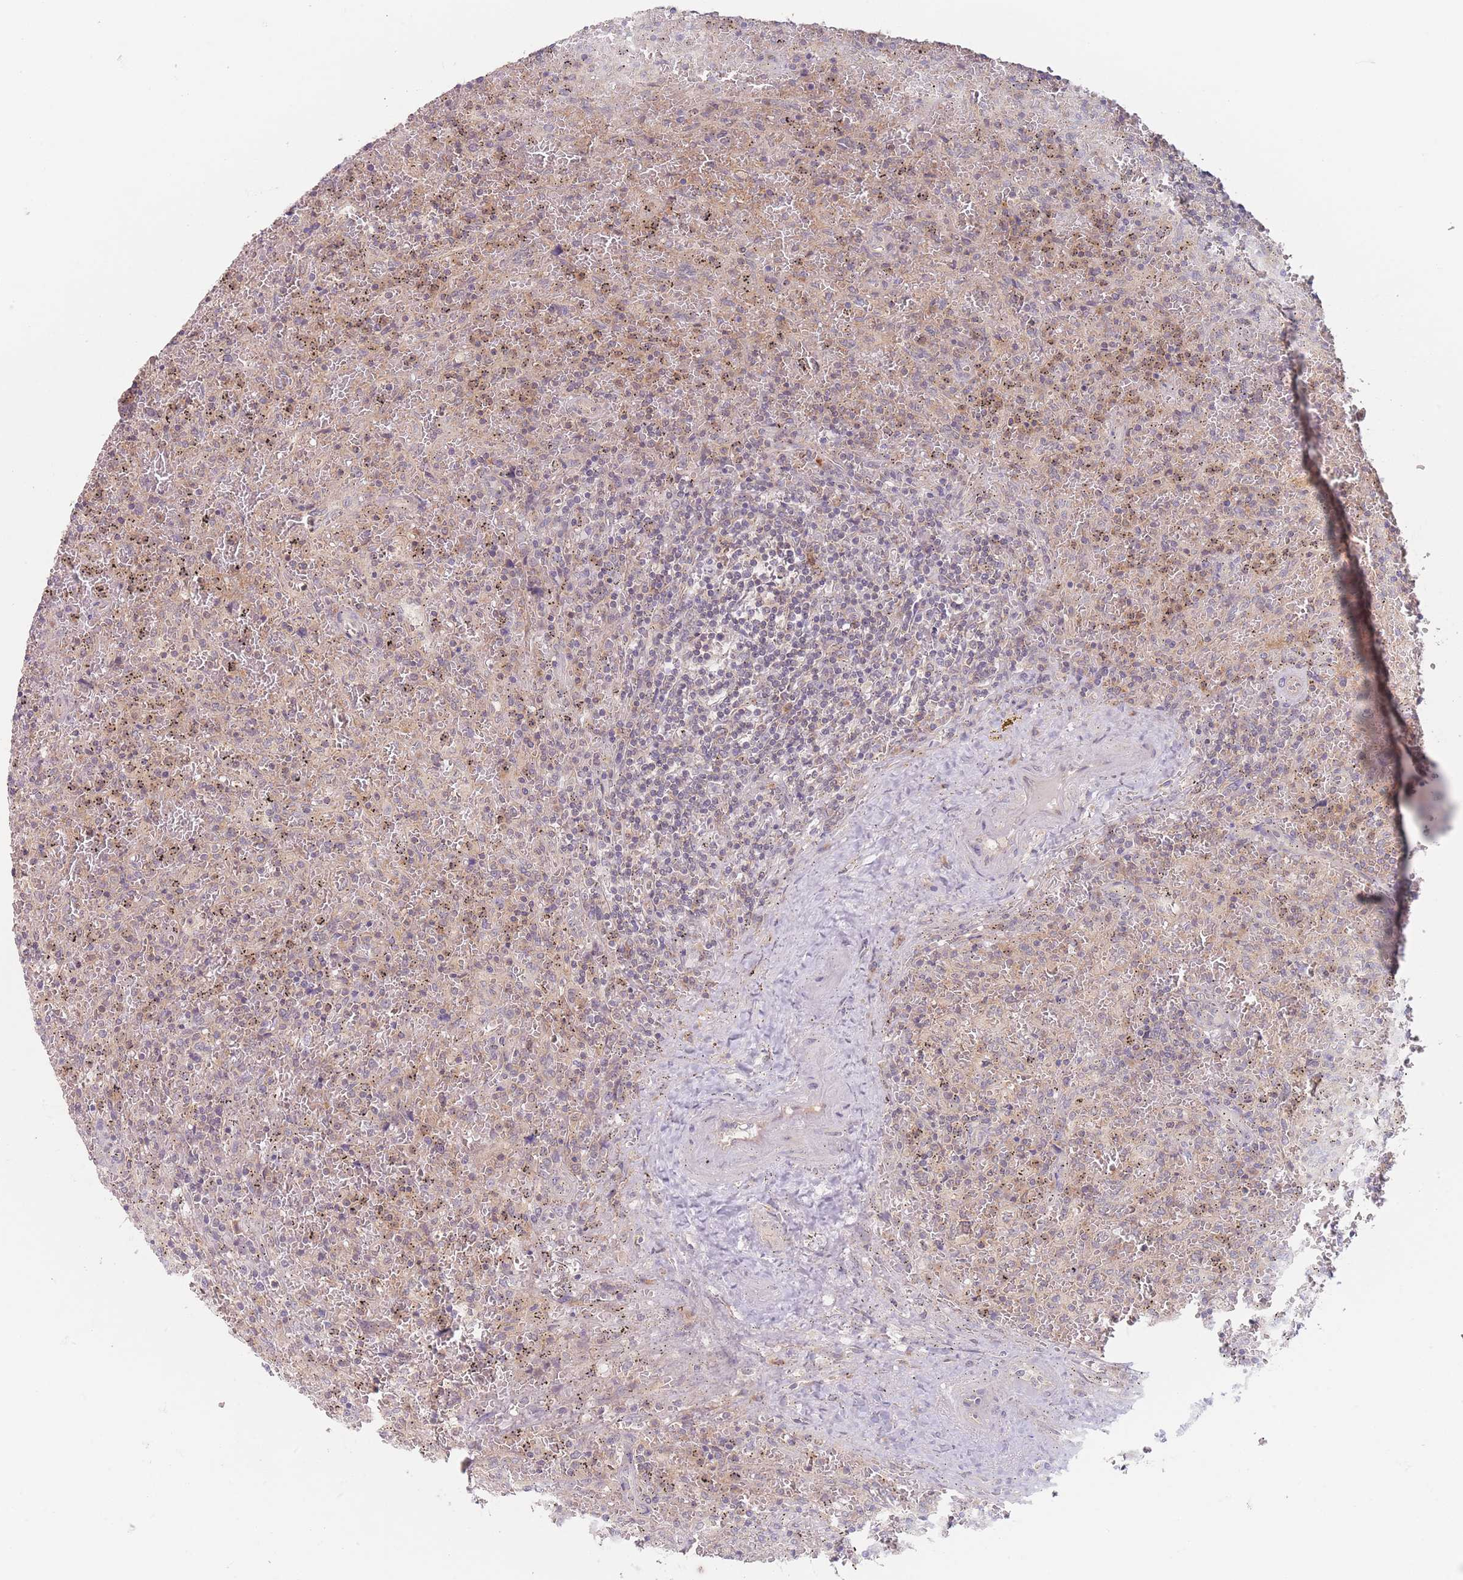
{"staining": {"intensity": "negative", "quantity": "none", "location": "none"}, "tissue": "lymphoma", "cell_type": "Tumor cells", "image_type": "cancer", "snomed": [{"axis": "morphology", "description": "Malignant lymphoma, non-Hodgkin's type, Low grade"}, {"axis": "topography", "description": "Spleen"}], "caption": "Protein analysis of low-grade malignant lymphoma, non-Hodgkin's type demonstrates no significant positivity in tumor cells.", "gene": "PPM1A", "patient": {"sex": "female", "age": 64}}